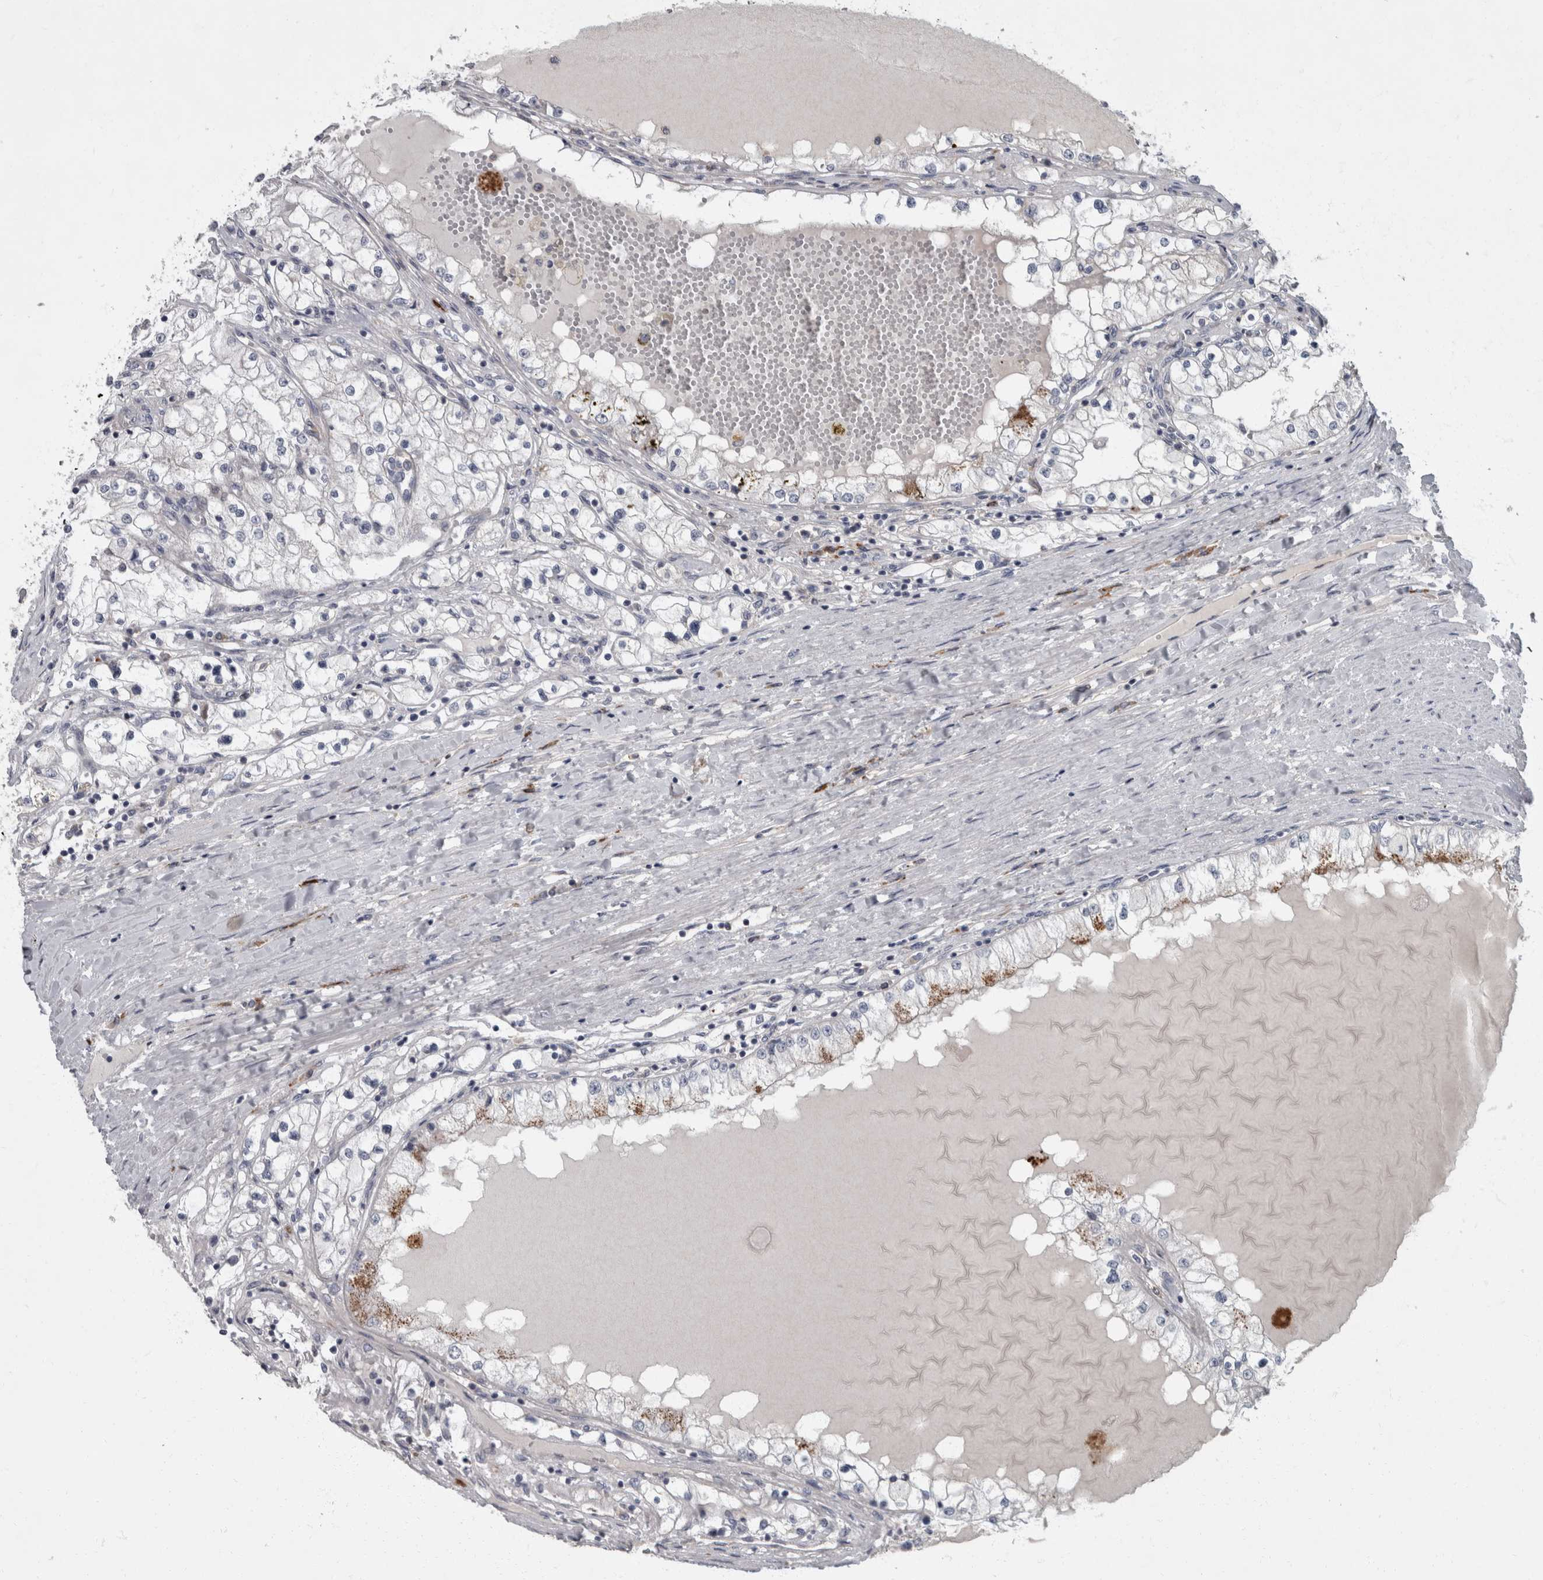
{"staining": {"intensity": "negative", "quantity": "none", "location": "none"}, "tissue": "renal cancer", "cell_type": "Tumor cells", "image_type": "cancer", "snomed": [{"axis": "morphology", "description": "Adenocarcinoma, NOS"}, {"axis": "topography", "description": "Kidney"}], "caption": "Protein analysis of renal cancer shows no significant positivity in tumor cells. (DAB (3,3'-diaminobenzidine) immunohistochemistry, high magnification).", "gene": "CDC42BPG", "patient": {"sex": "male", "age": 68}}